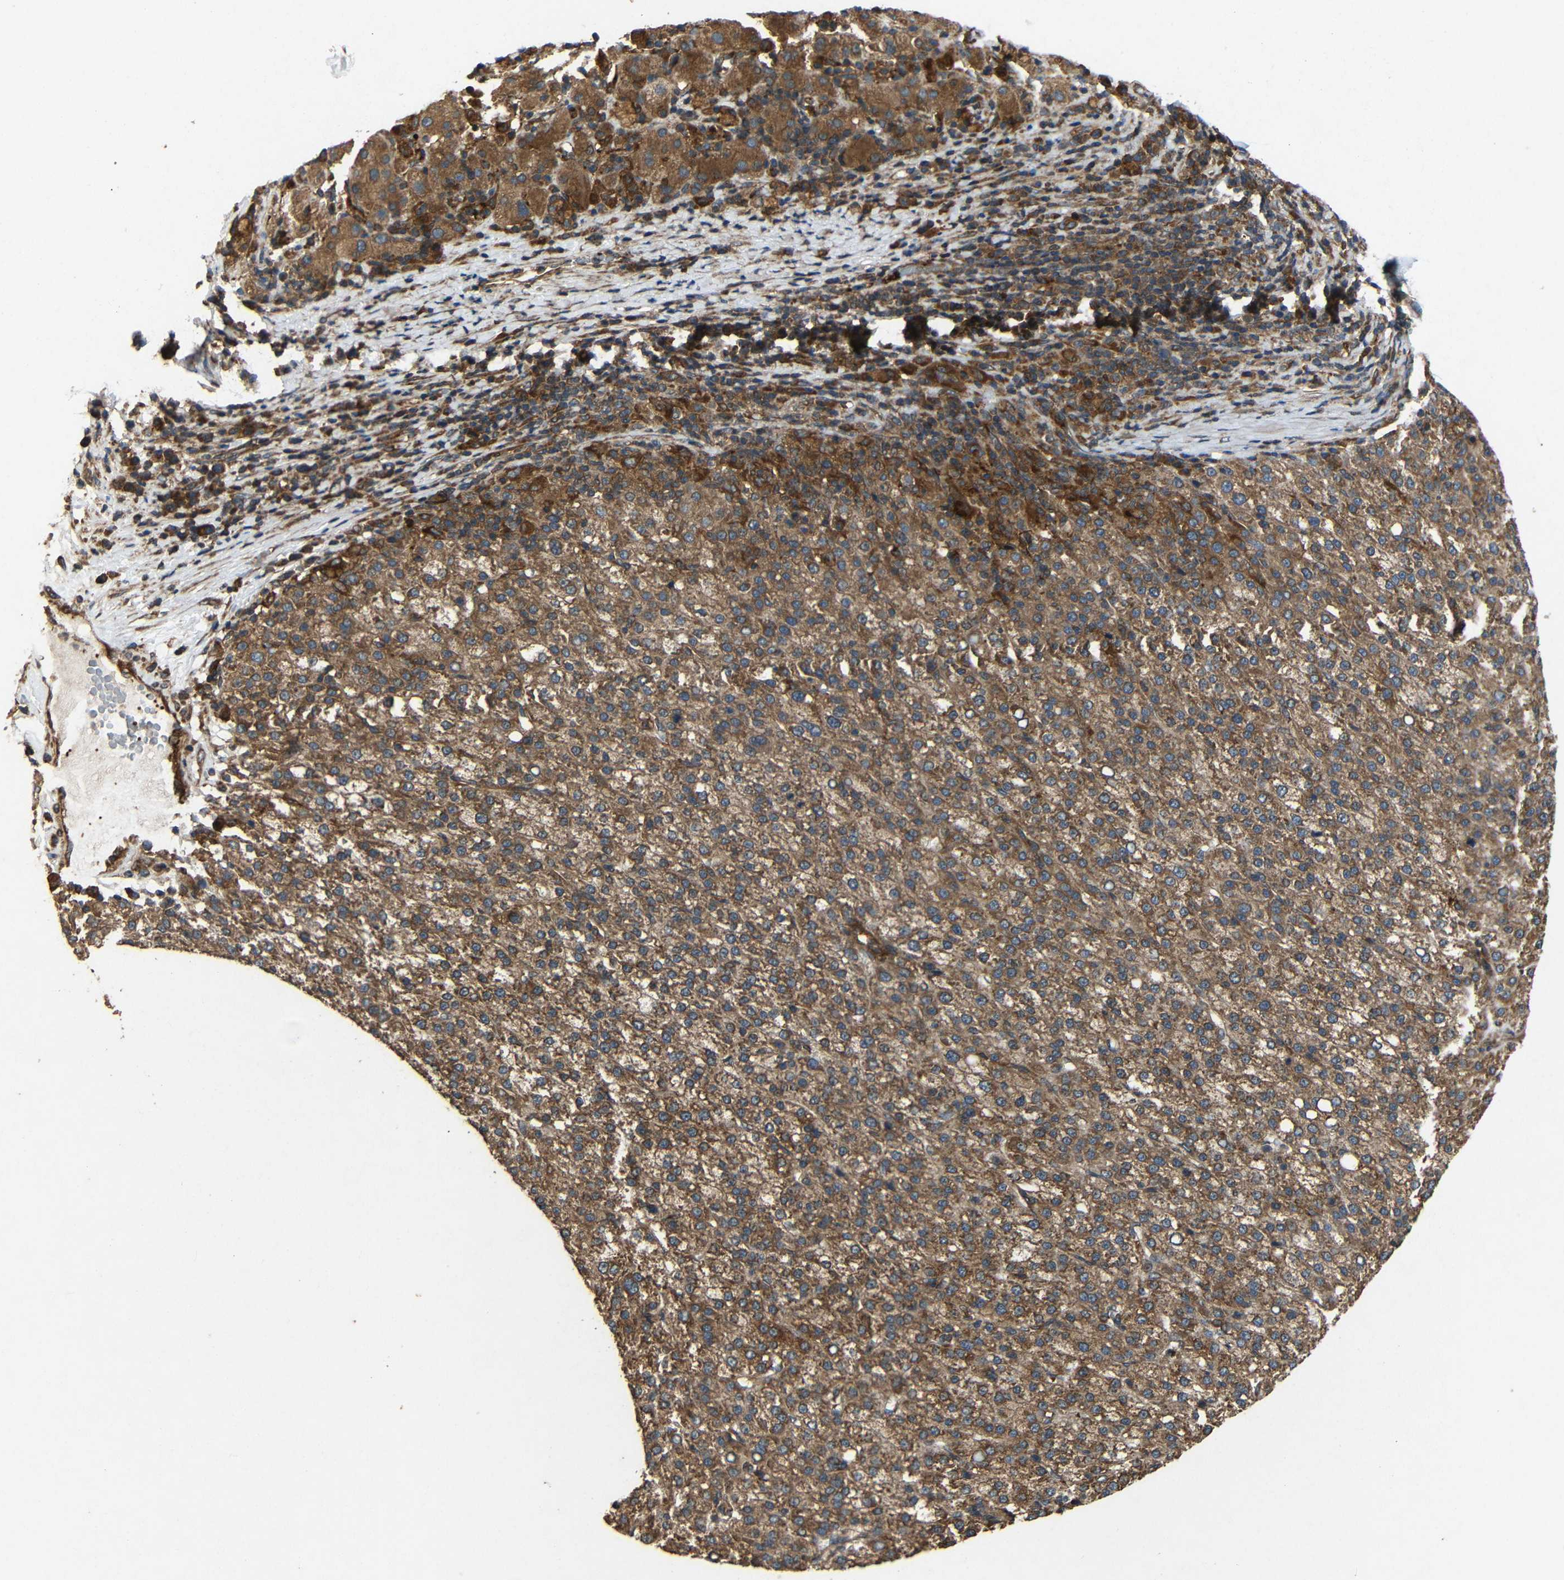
{"staining": {"intensity": "moderate", "quantity": ">75%", "location": "cytoplasmic/membranous"}, "tissue": "liver cancer", "cell_type": "Tumor cells", "image_type": "cancer", "snomed": [{"axis": "morphology", "description": "Carcinoma, Hepatocellular, NOS"}, {"axis": "topography", "description": "Liver"}], "caption": "There is medium levels of moderate cytoplasmic/membranous positivity in tumor cells of liver cancer (hepatocellular carcinoma), as demonstrated by immunohistochemical staining (brown color).", "gene": "EIF2S1", "patient": {"sex": "female", "age": 58}}